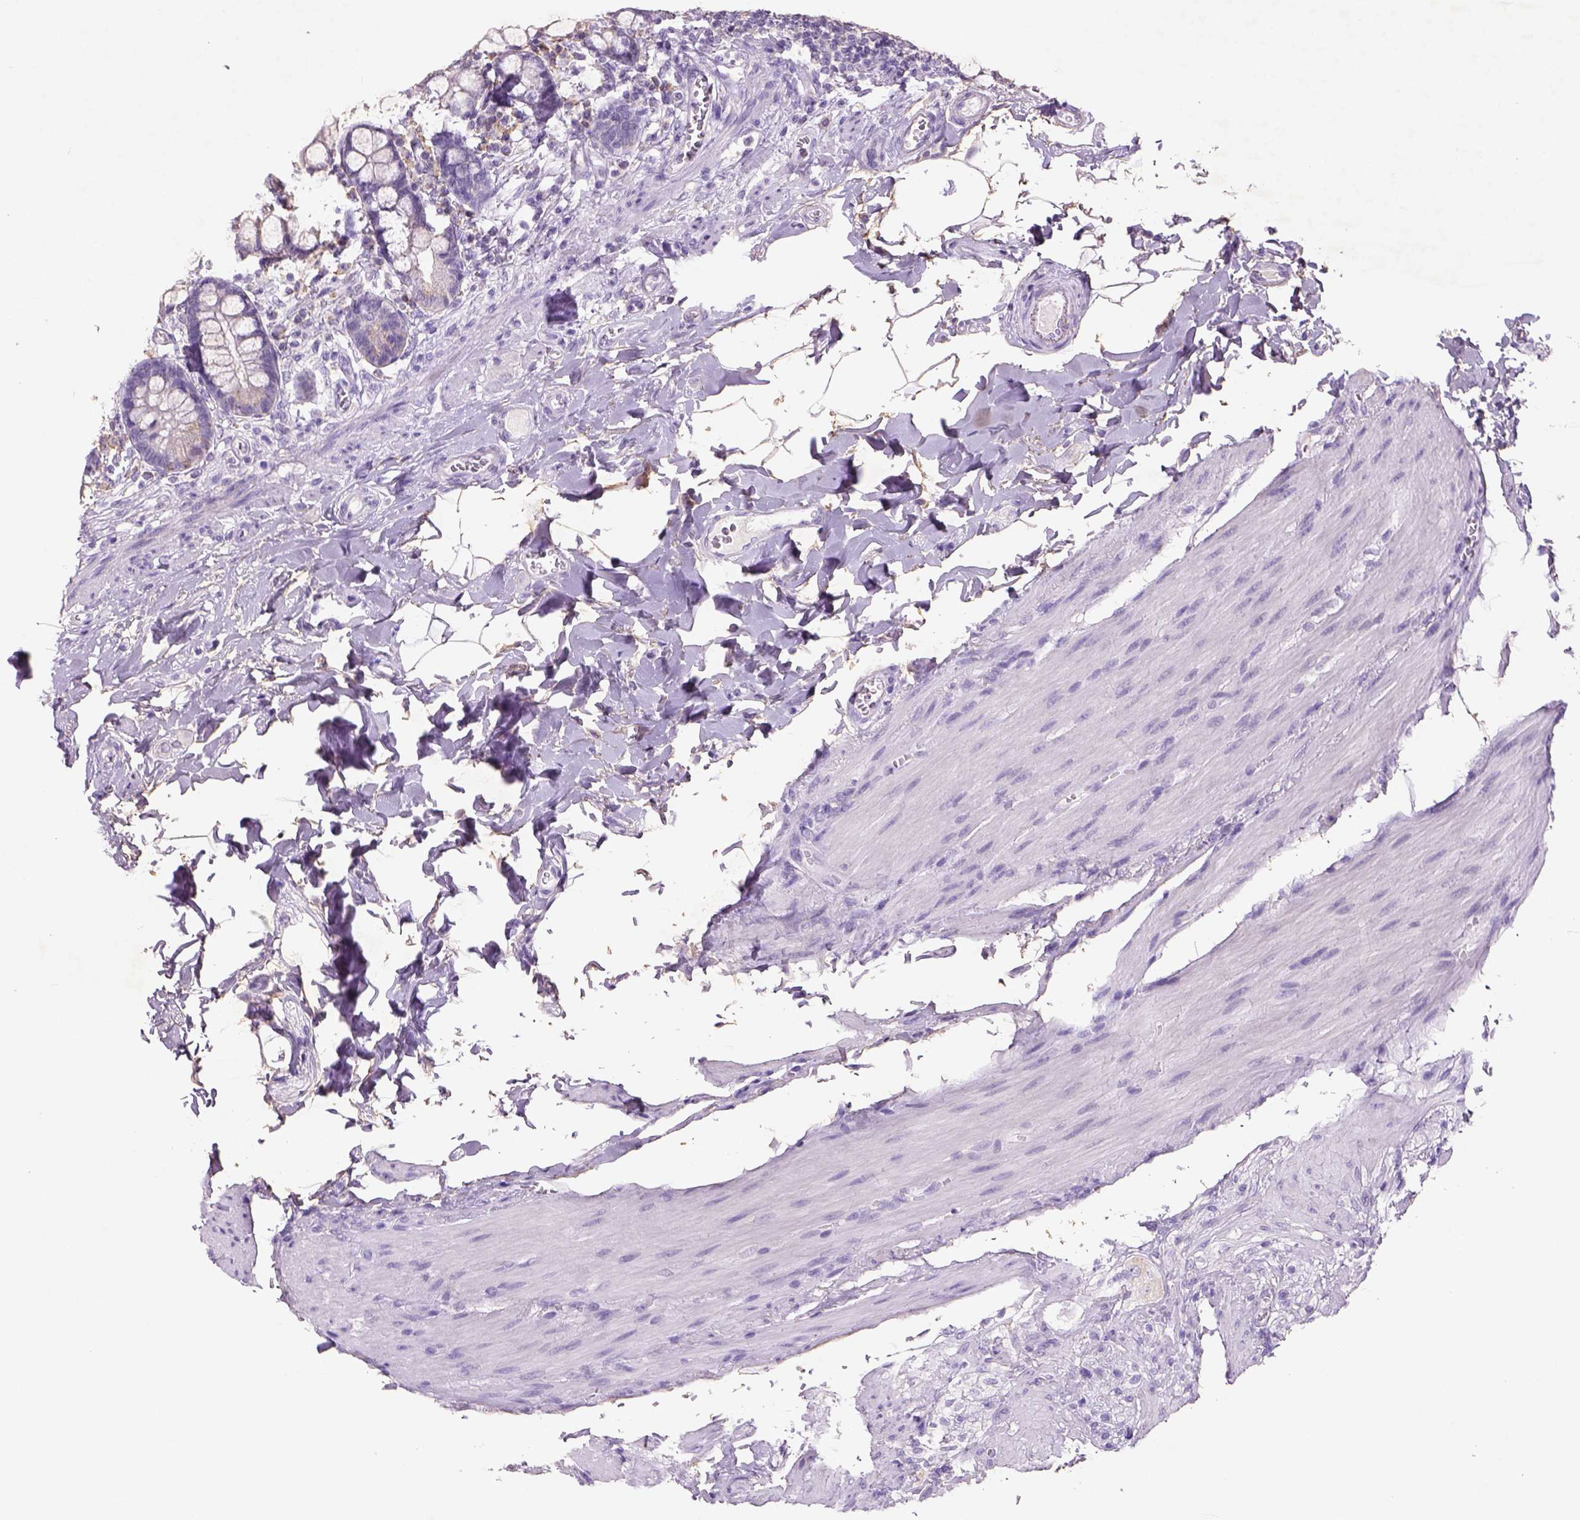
{"staining": {"intensity": "weak", "quantity": "<25%", "location": "cytoplasmic/membranous"}, "tissue": "small intestine", "cell_type": "Glandular cells", "image_type": "normal", "snomed": [{"axis": "morphology", "description": "Normal tissue, NOS"}, {"axis": "topography", "description": "Small intestine"}], "caption": "The image reveals no staining of glandular cells in benign small intestine.", "gene": "NAALAD2", "patient": {"sex": "female", "age": 56}}